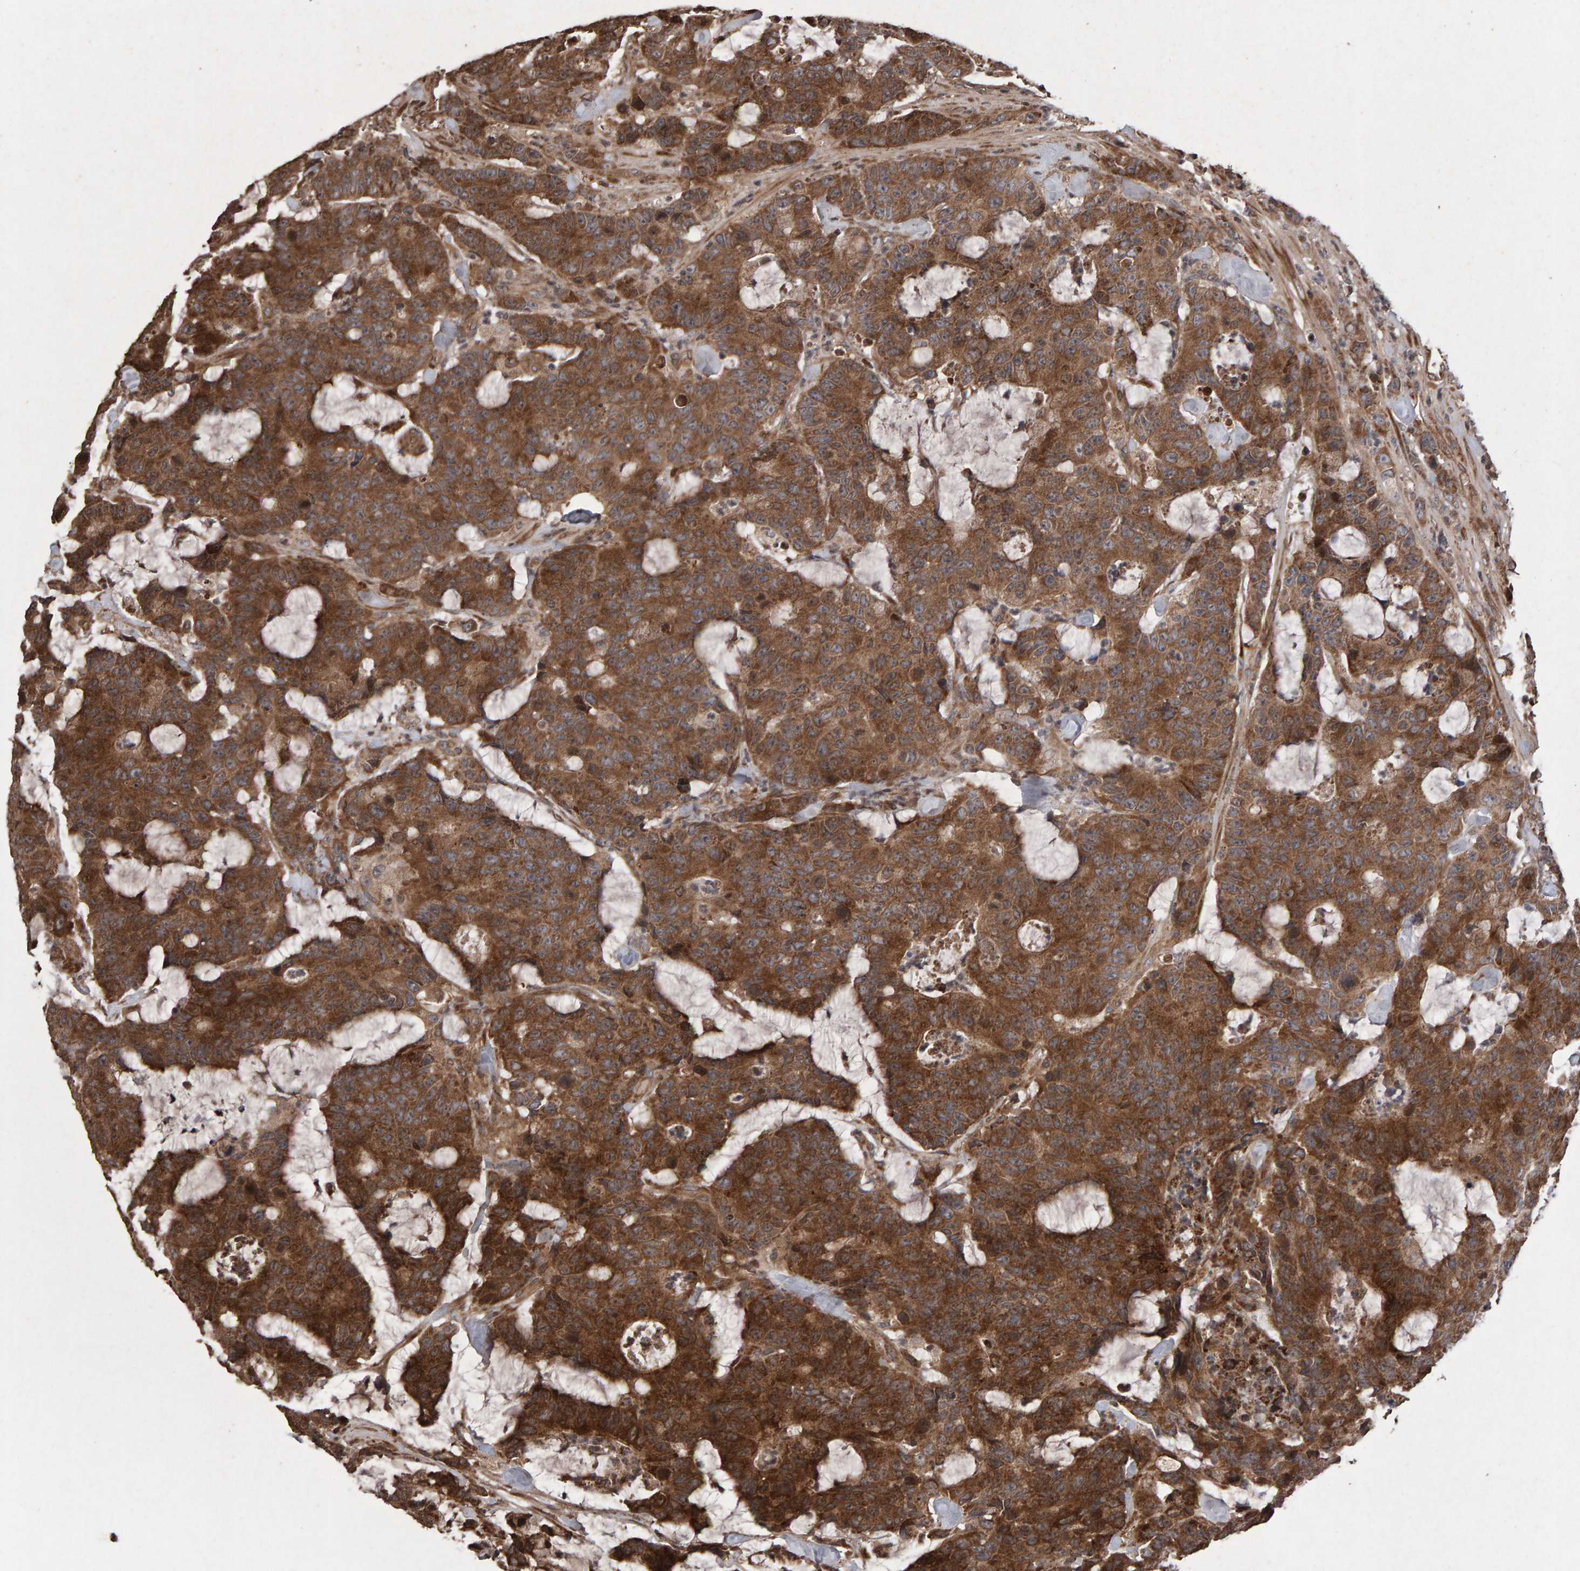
{"staining": {"intensity": "moderate", "quantity": ">75%", "location": "cytoplasmic/membranous"}, "tissue": "colorectal cancer", "cell_type": "Tumor cells", "image_type": "cancer", "snomed": [{"axis": "morphology", "description": "Adenocarcinoma, NOS"}, {"axis": "topography", "description": "Colon"}], "caption": "Colorectal cancer stained with a brown dye exhibits moderate cytoplasmic/membranous positive positivity in about >75% of tumor cells.", "gene": "OSBP2", "patient": {"sex": "female", "age": 86}}